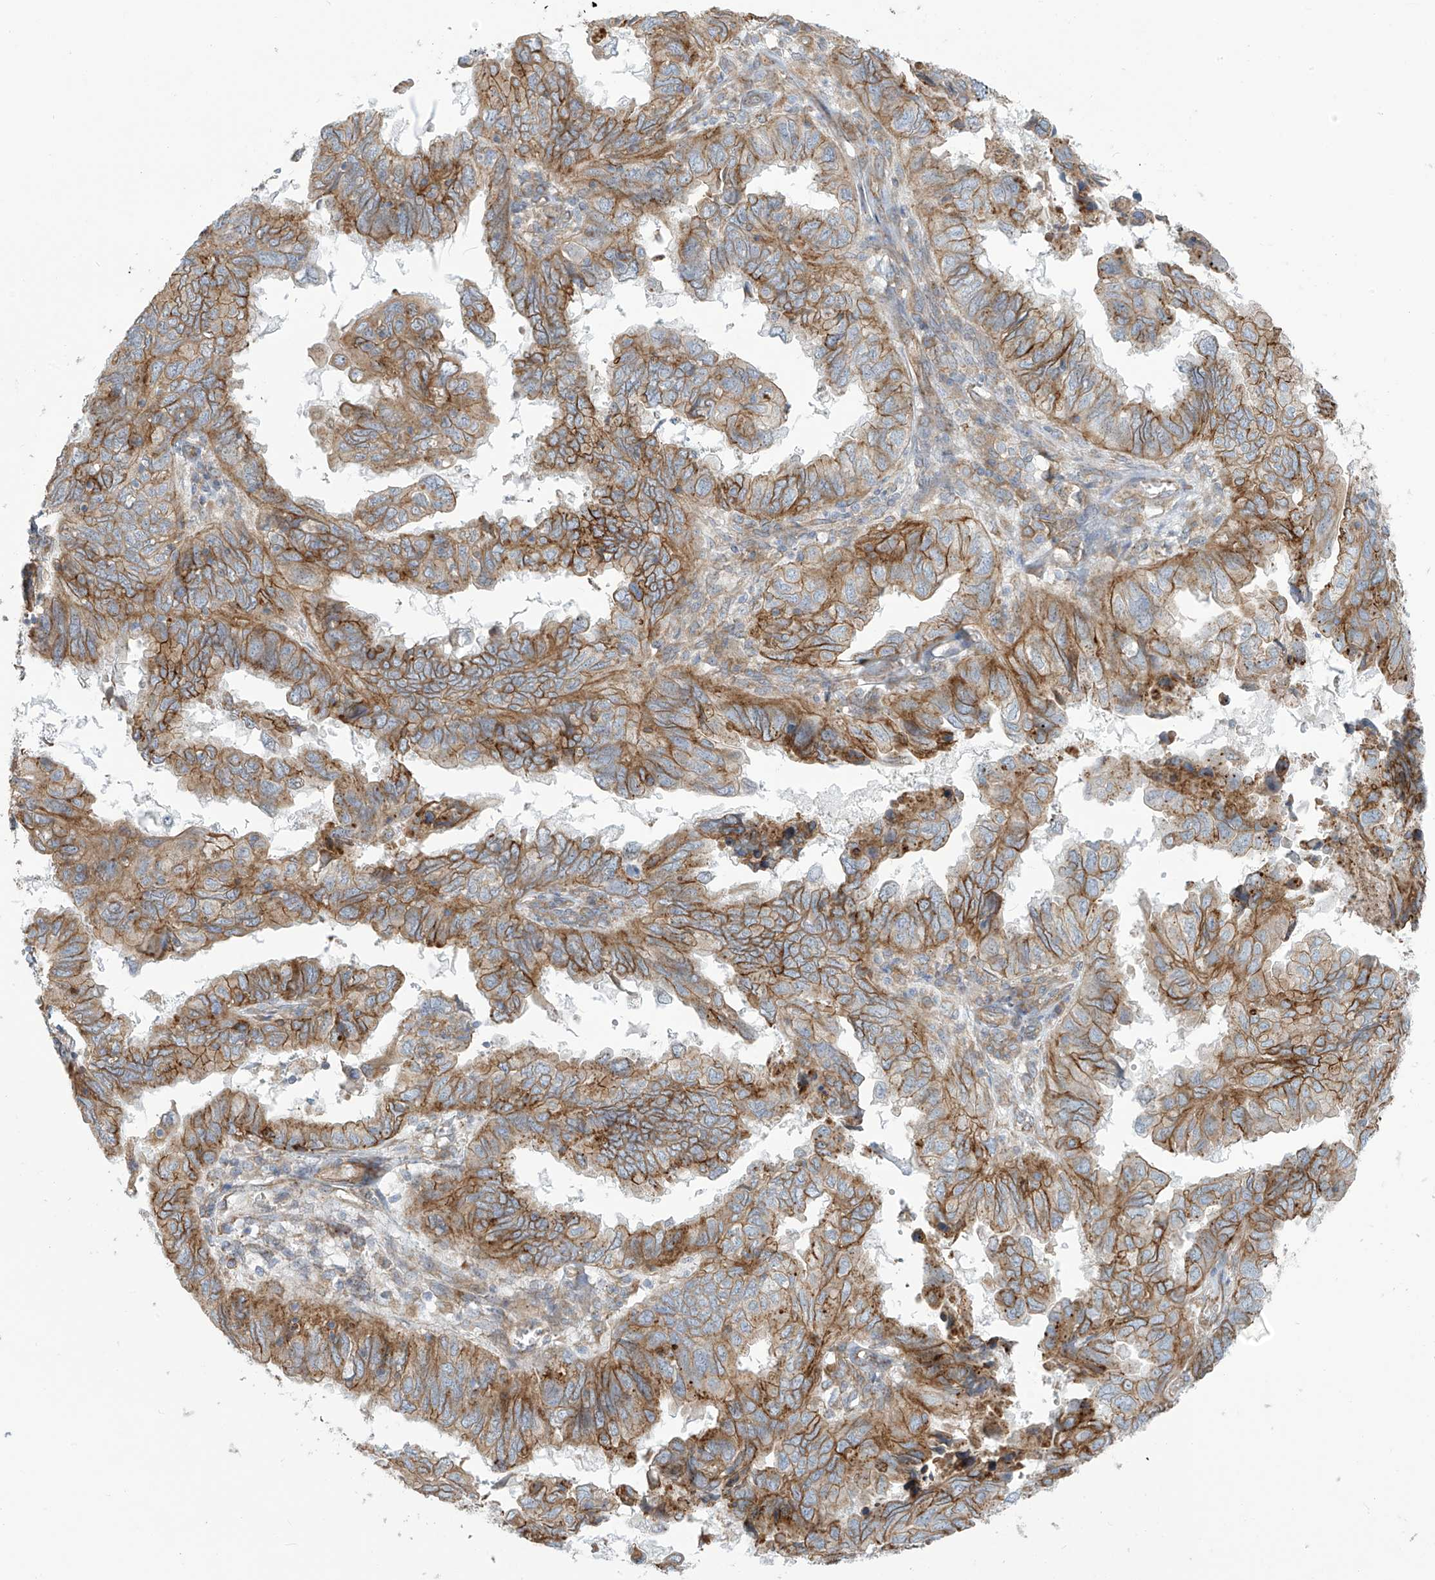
{"staining": {"intensity": "moderate", "quantity": "25%-75%", "location": "cytoplasmic/membranous"}, "tissue": "endometrial cancer", "cell_type": "Tumor cells", "image_type": "cancer", "snomed": [{"axis": "morphology", "description": "Adenocarcinoma, NOS"}, {"axis": "topography", "description": "Uterus"}], "caption": "Immunohistochemistry (IHC) image of neoplastic tissue: human endometrial cancer (adenocarcinoma) stained using immunohistochemistry (IHC) exhibits medium levels of moderate protein expression localized specifically in the cytoplasmic/membranous of tumor cells, appearing as a cytoplasmic/membranous brown color.", "gene": "LZTS3", "patient": {"sex": "female", "age": 77}}